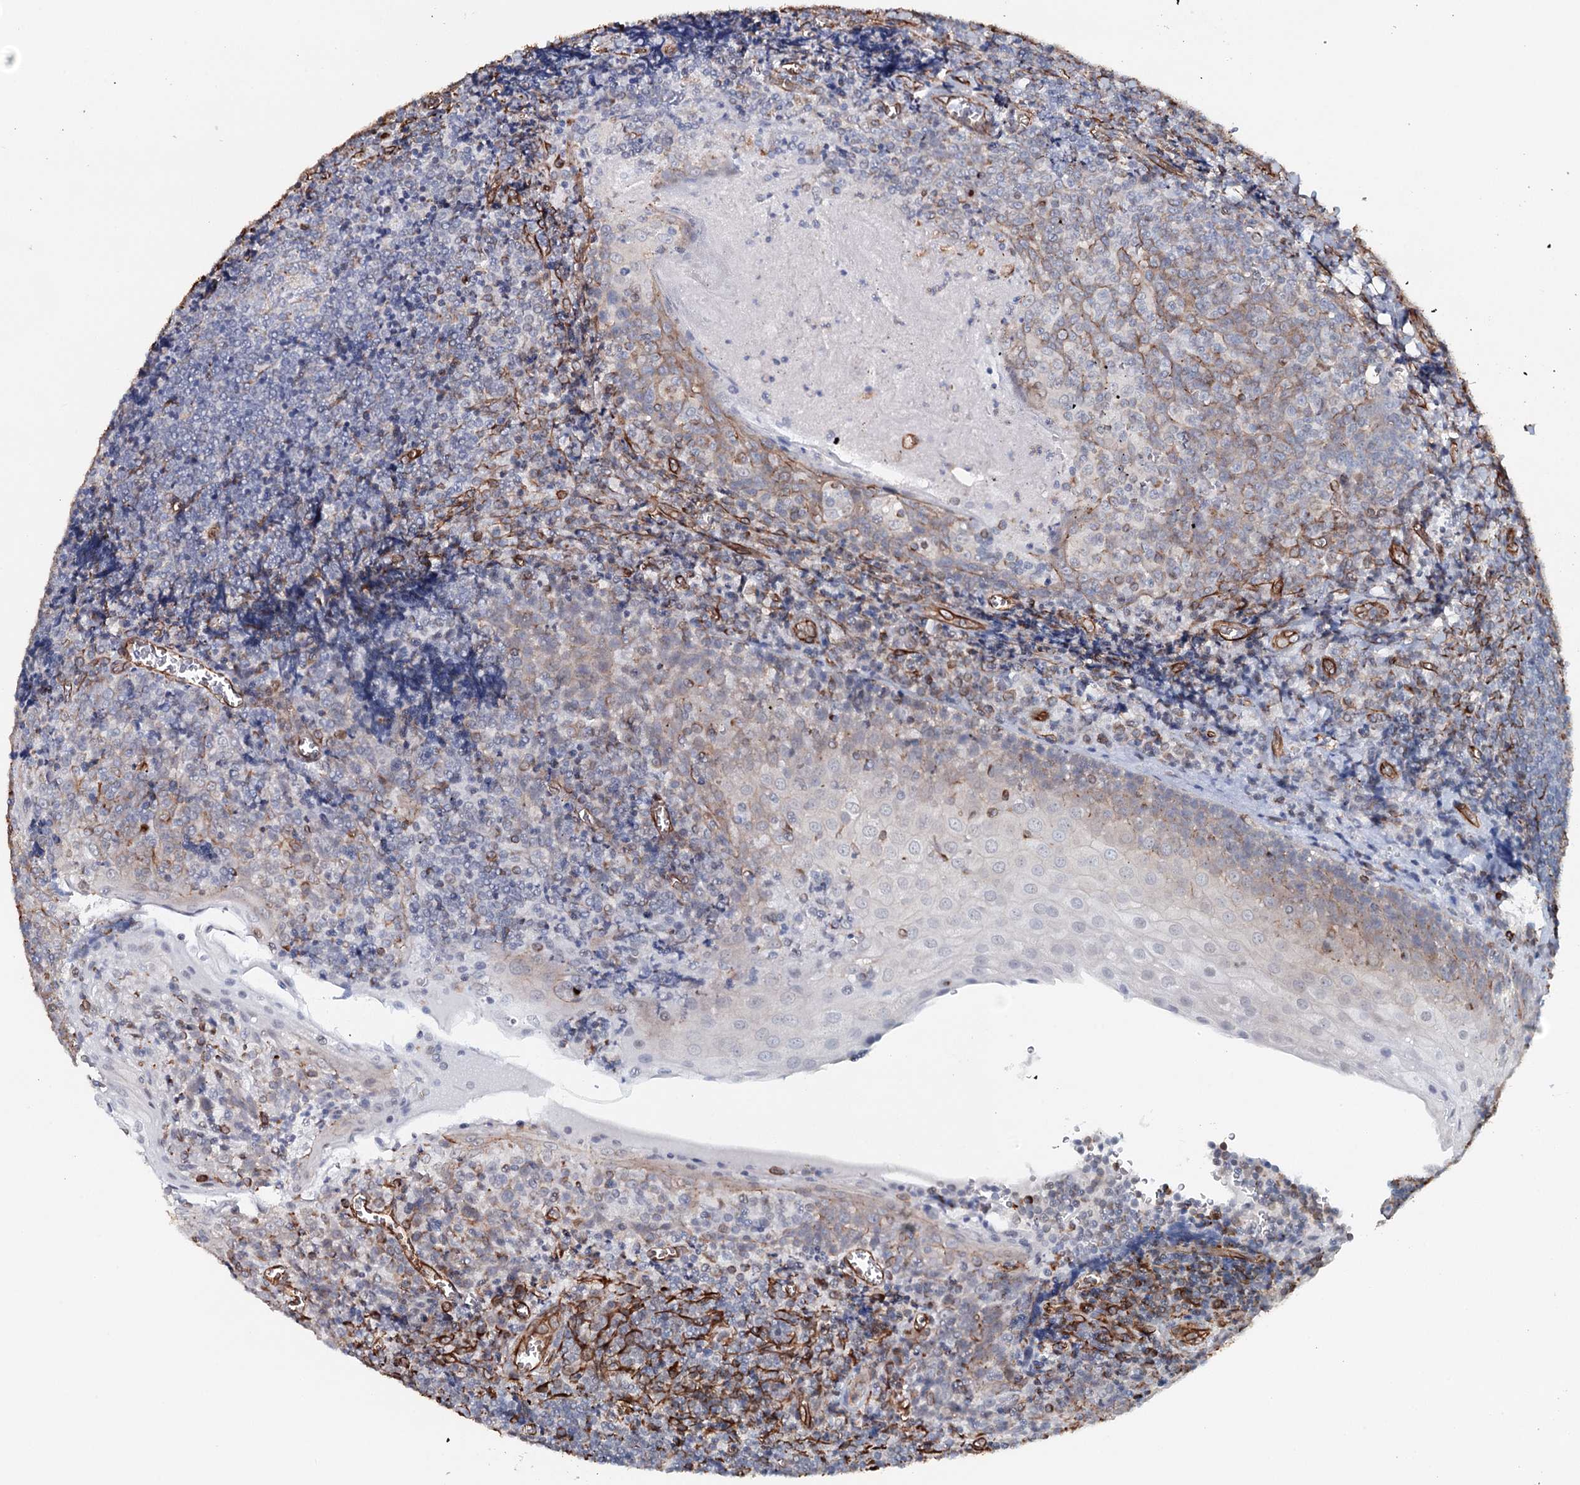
{"staining": {"intensity": "negative", "quantity": "none", "location": "none"}, "tissue": "tonsil", "cell_type": "Germinal center cells", "image_type": "normal", "snomed": [{"axis": "morphology", "description": "Normal tissue, NOS"}, {"axis": "topography", "description": "Tonsil"}], "caption": "DAB immunohistochemical staining of normal human tonsil exhibits no significant positivity in germinal center cells.", "gene": "SYNPO", "patient": {"sex": "male", "age": 27}}